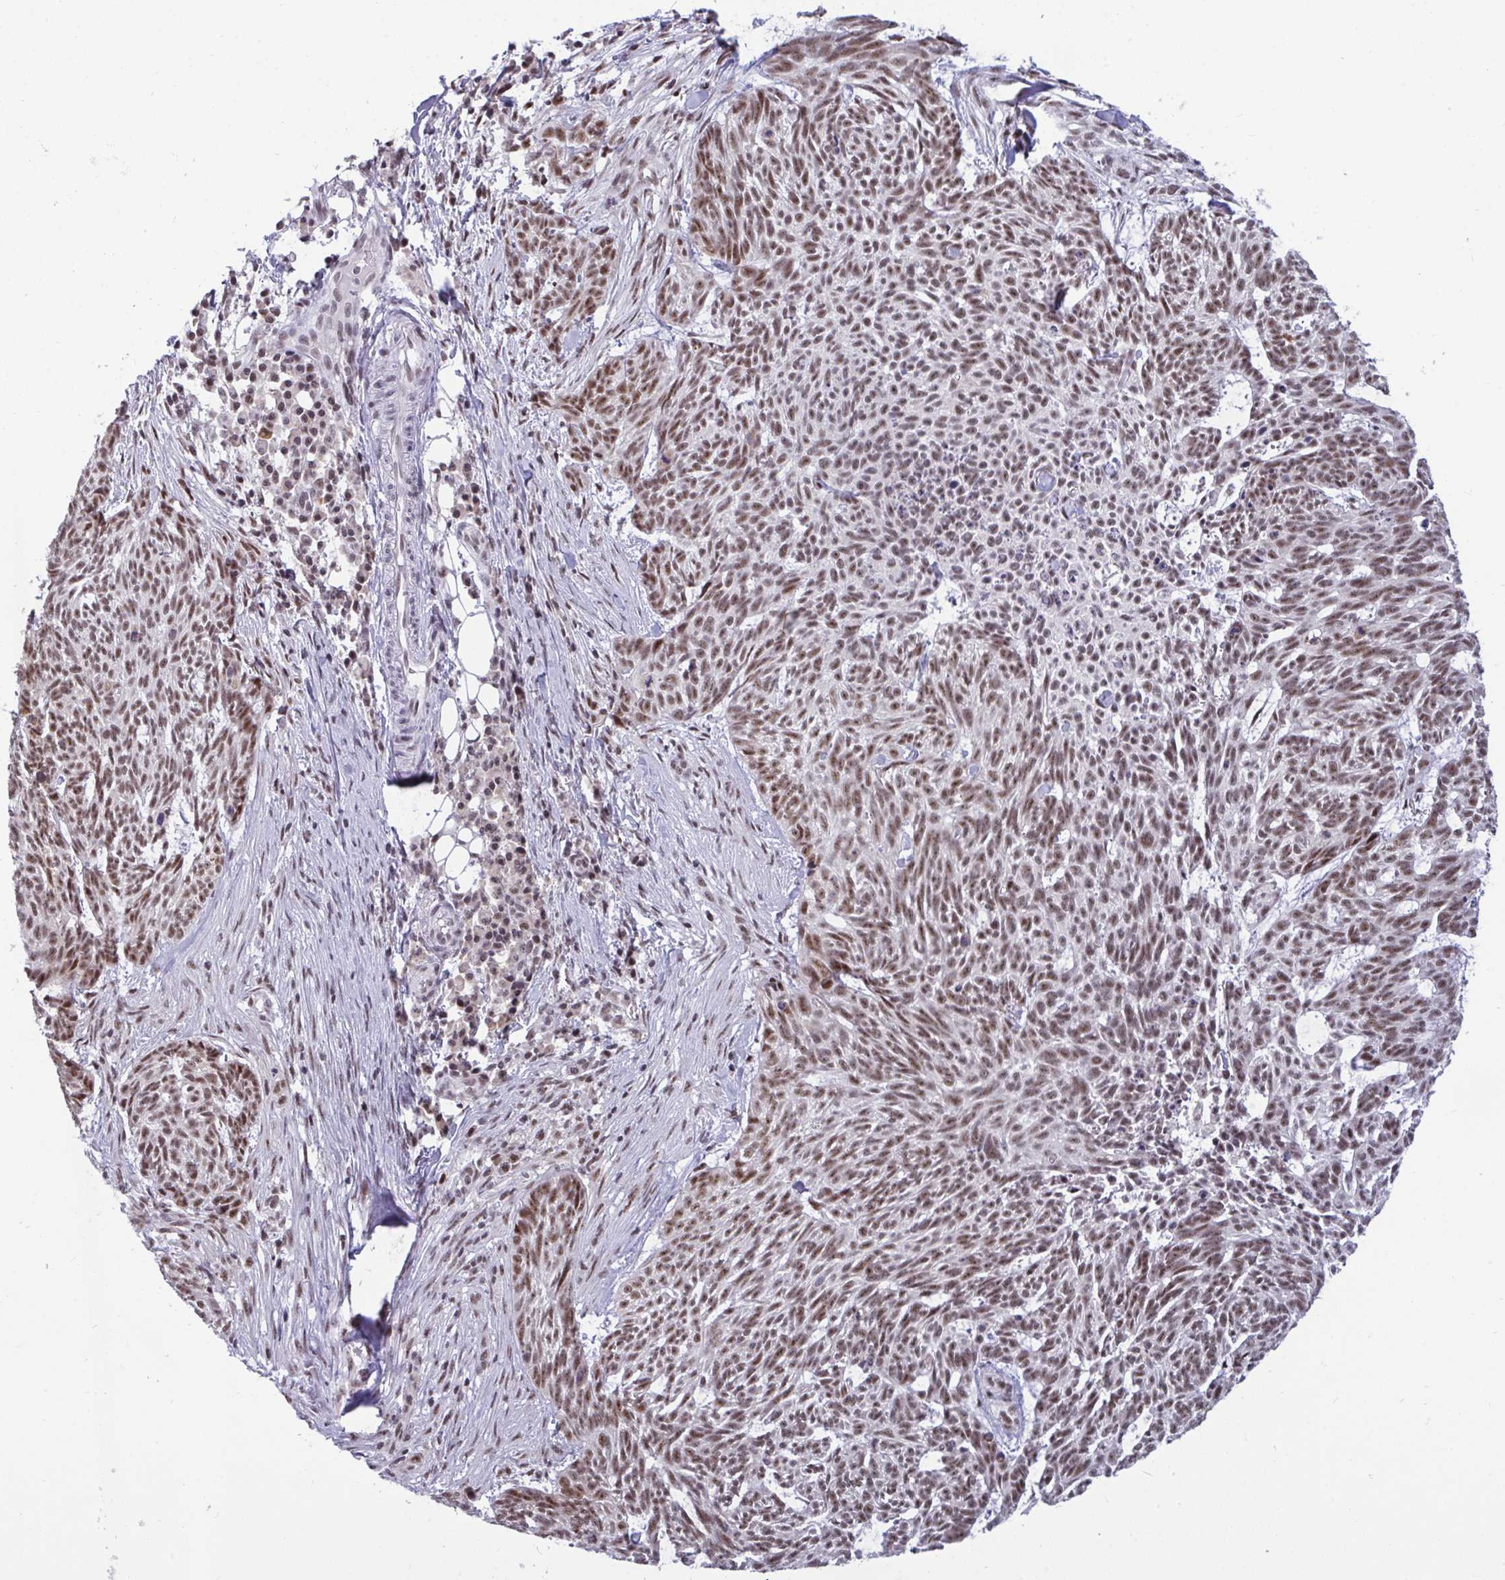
{"staining": {"intensity": "moderate", "quantity": ">75%", "location": "nuclear"}, "tissue": "skin cancer", "cell_type": "Tumor cells", "image_type": "cancer", "snomed": [{"axis": "morphology", "description": "Basal cell carcinoma"}, {"axis": "topography", "description": "Skin"}], "caption": "Protein positivity by immunohistochemistry (IHC) displays moderate nuclear staining in about >75% of tumor cells in skin cancer.", "gene": "WBP11", "patient": {"sex": "female", "age": 93}}